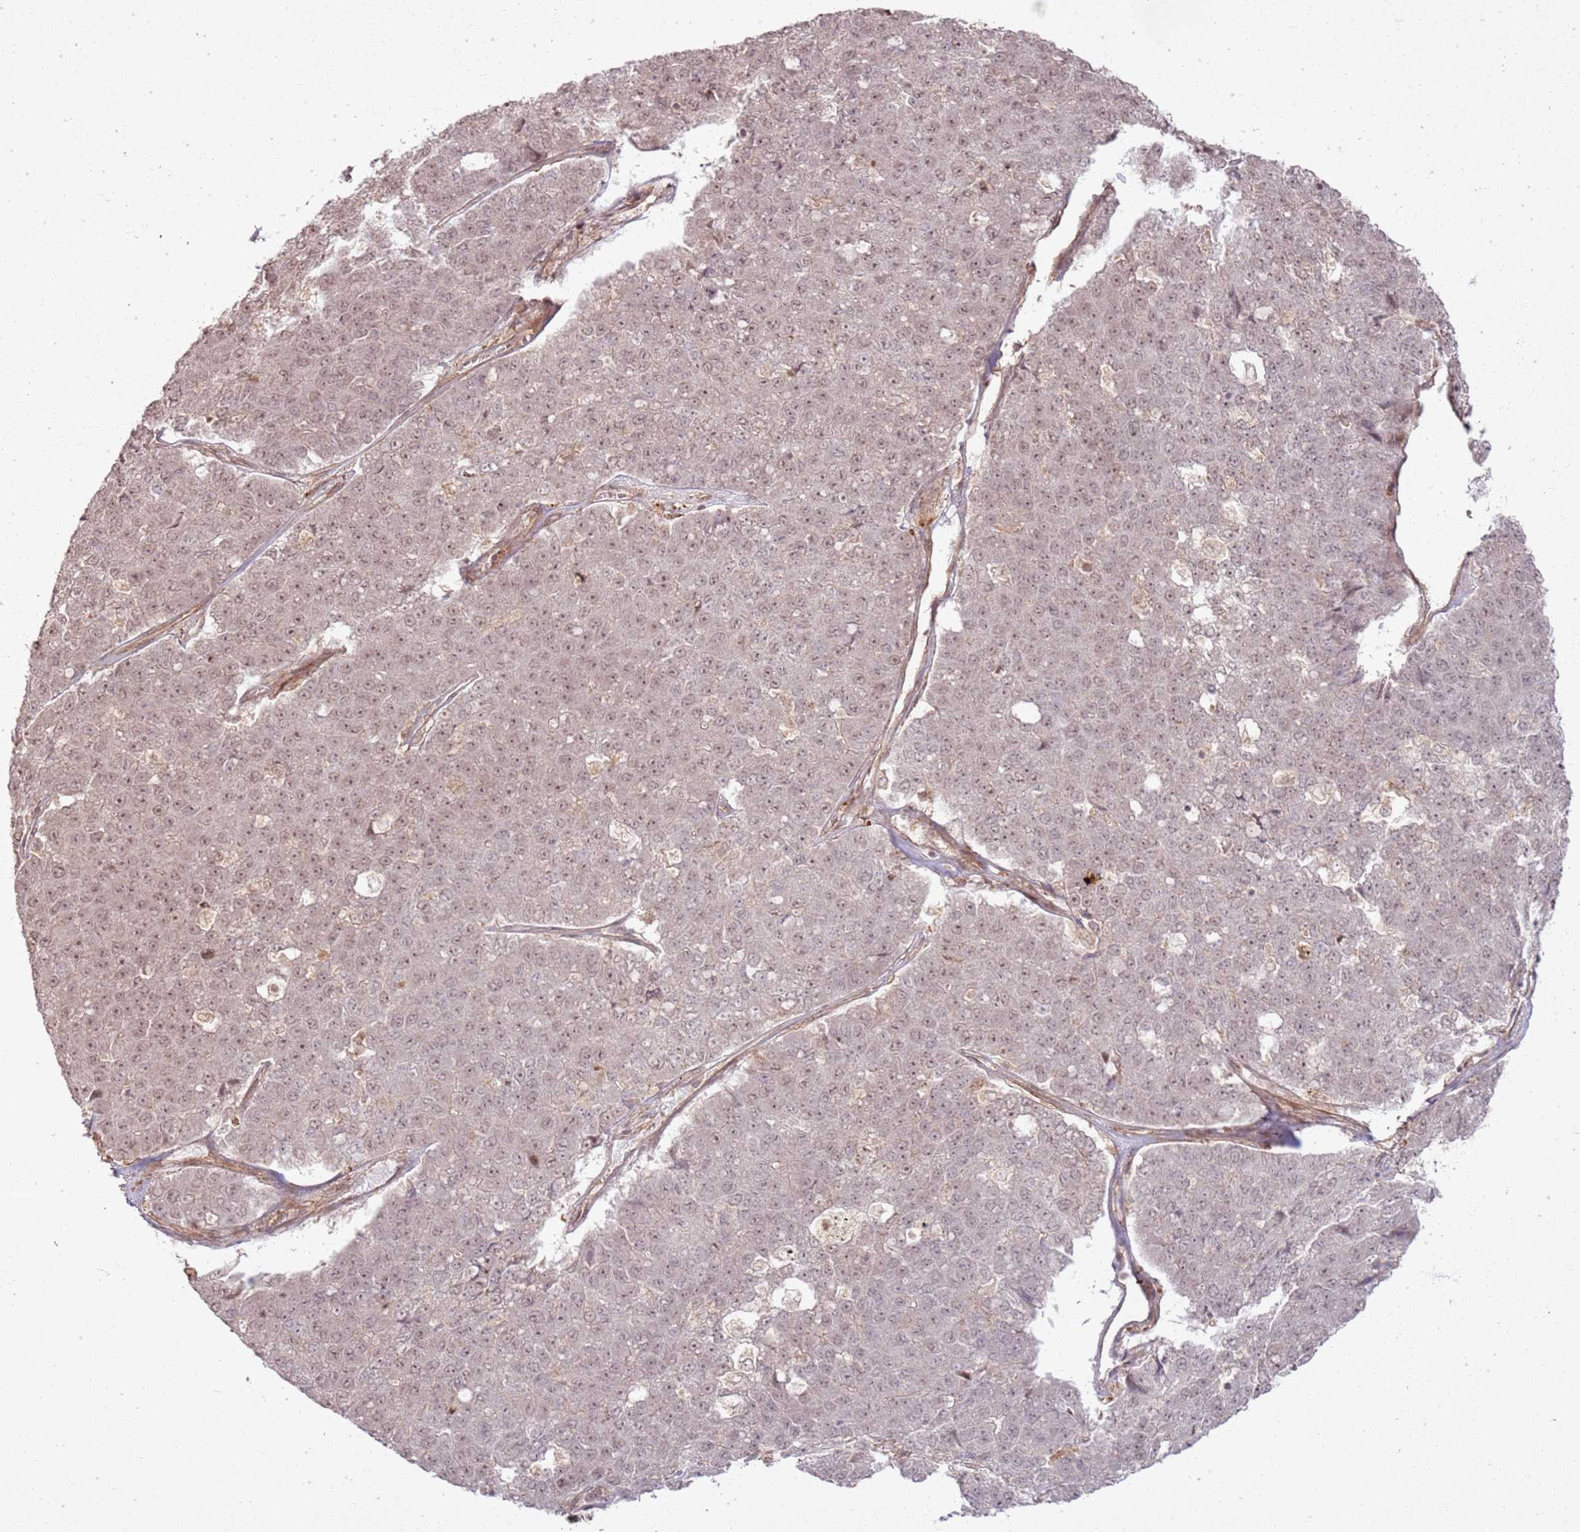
{"staining": {"intensity": "moderate", "quantity": "25%-75%", "location": "nuclear"}, "tissue": "pancreatic cancer", "cell_type": "Tumor cells", "image_type": "cancer", "snomed": [{"axis": "morphology", "description": "Adenocarcinoma, NOS"}, {"axis": "topography", "description": "Pancreas"}], "caption": "Tumor cells exhibit medium levels of moderate nuclear expression in approximately 25%-75% of cells in human pancreatic cancer.", "gene": "ZNF623", "patient": {"sex": "male", "age": 50}}